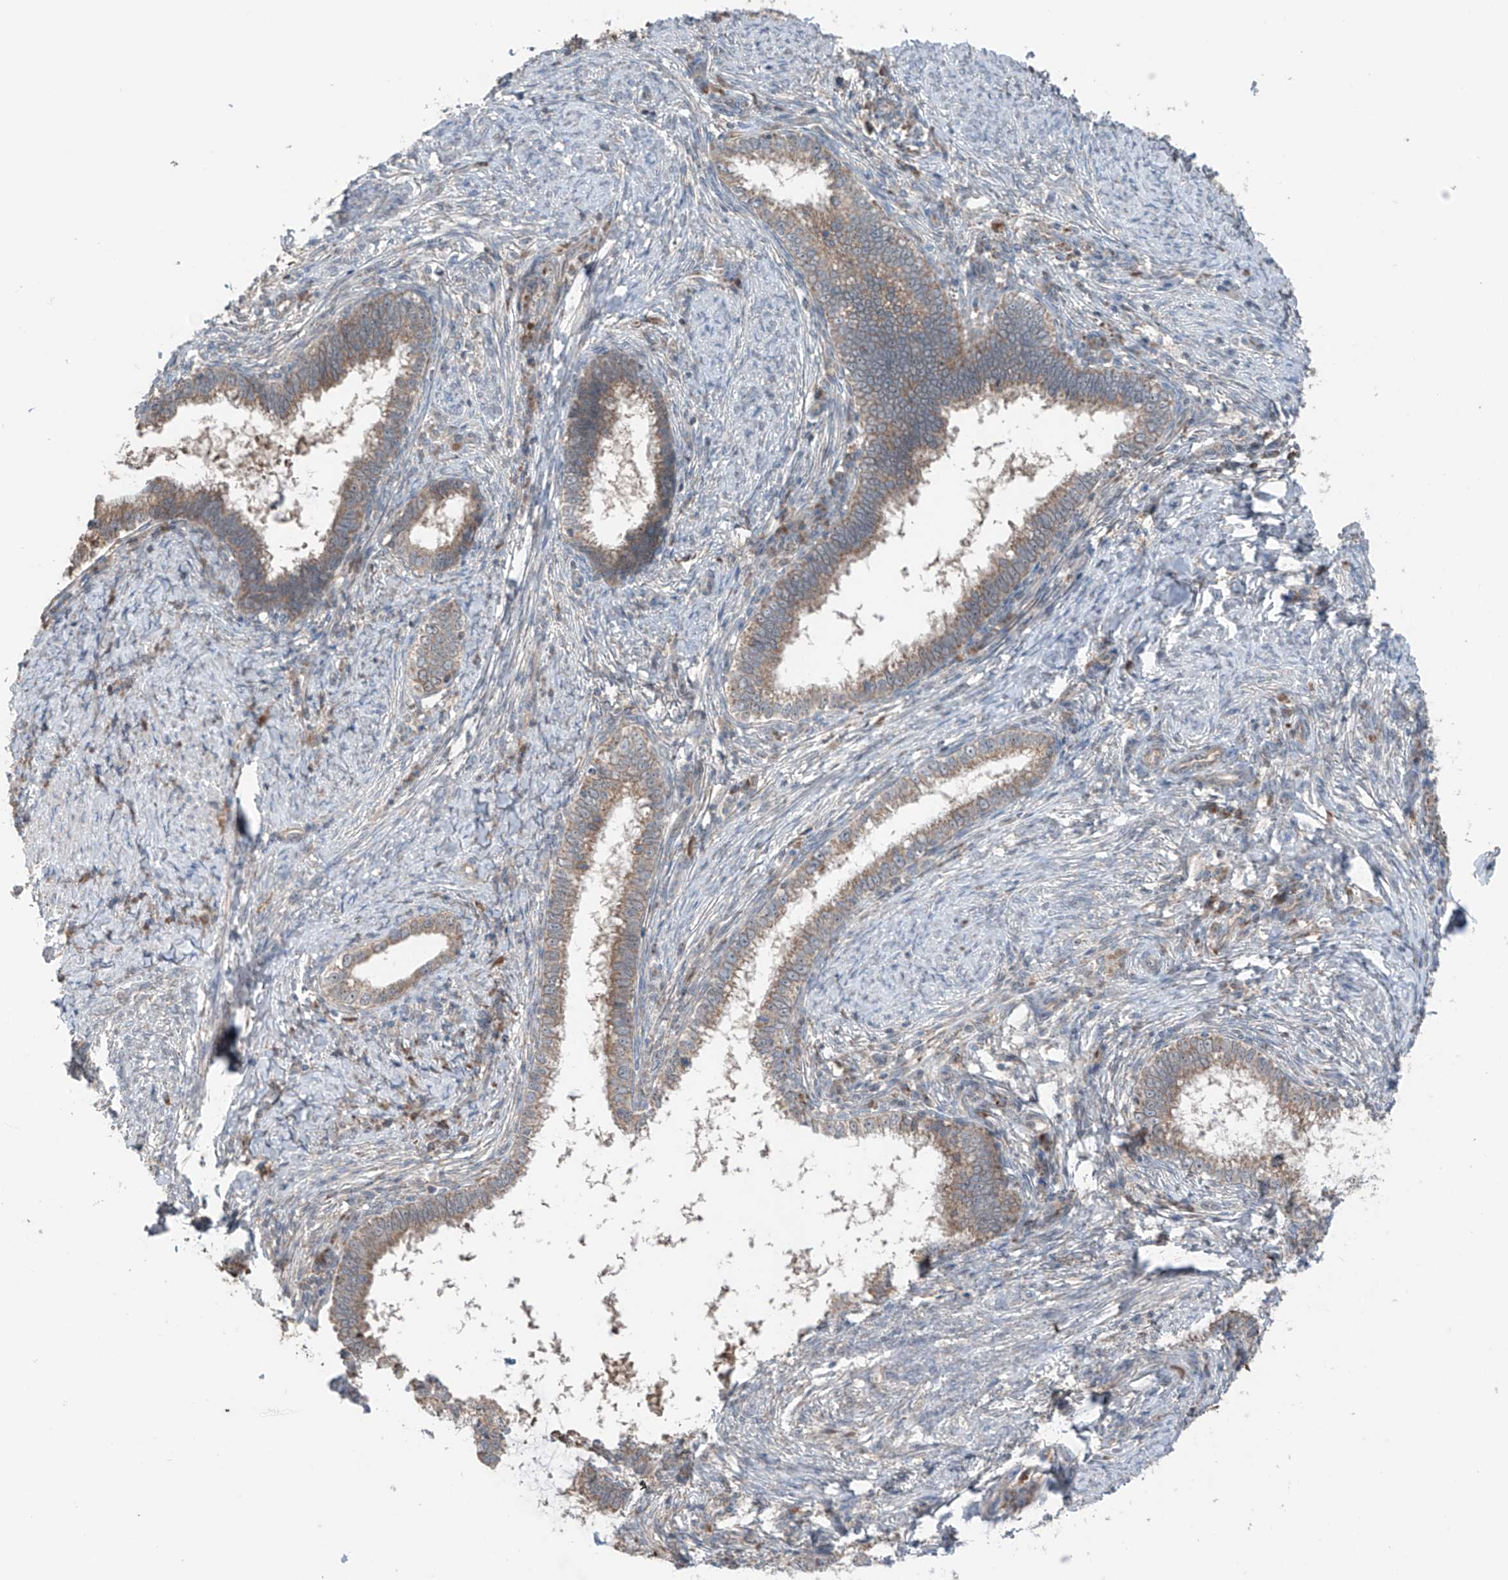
{"staining": {"intensity": "weak", "quantity": ">75%", "location": "cytoplasmic/membranous"}, "tissue": "cervical cancer", "cell_type": "Tumor cells", "image_type": "cancer", "snomed": [{"axis": "morphology", "description": "Adenocarcinoma, NOS"}, {"axis": "topography", "description": "Cervix"}], "caption": "This photomicrograph displays immunohistochemistry staining of human cervical adenocarcinoma, with low weak cytoplasmic/membranous expression in approximately >75% of tumor cells.", "gene": "SAMD3", "patient": {"sex": "female", "age": 36}}